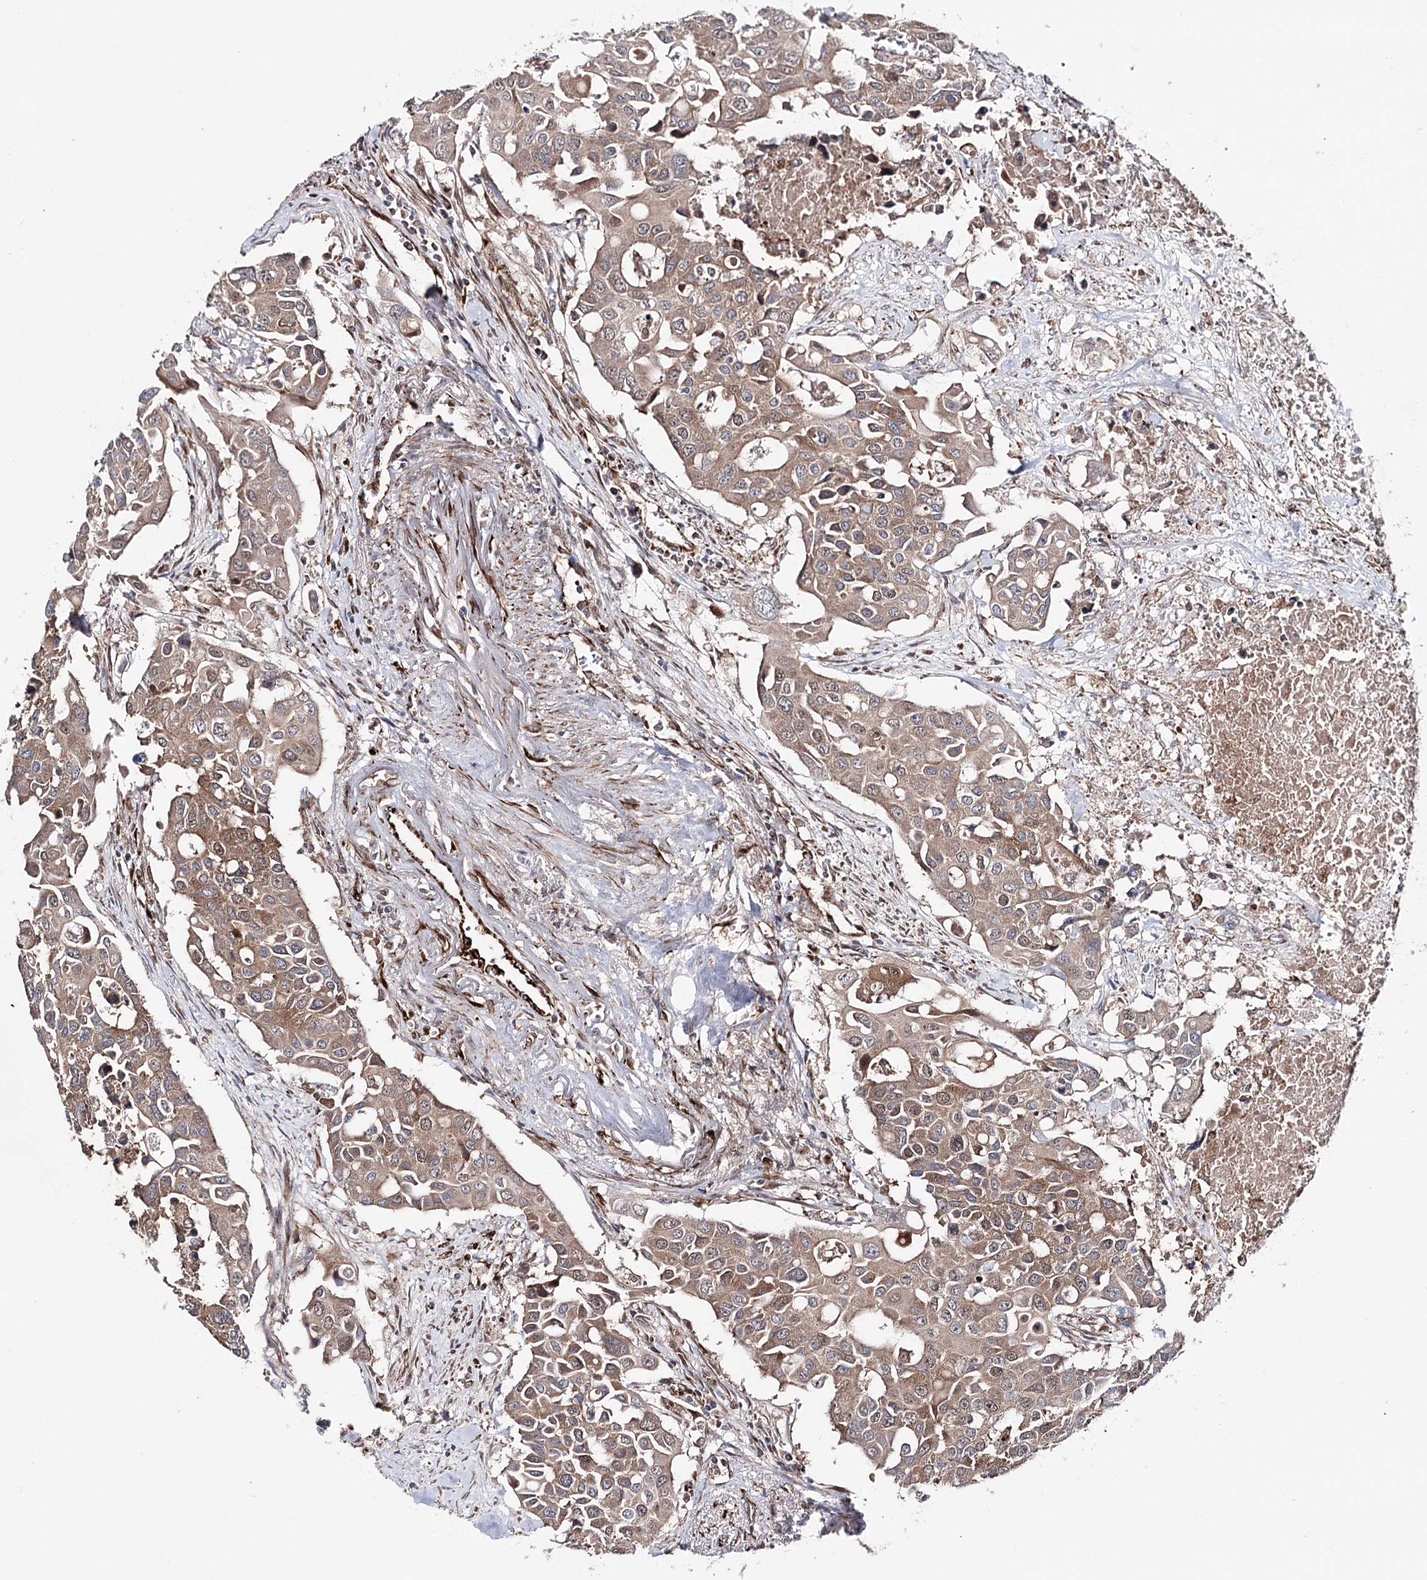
{"staining": {"intensity": "moderate", "quantity": ">75%", "location": "cytoplasmic/membranous"}, "tissue": "colorectal cancer", "cell_type": "Tumor cells", "image_type": "cancer", "snomed": [{"axis": "morphology", "description": "Adenocarcinoma, NOS"}, {"axis": "topography", "description": "Colon"}], "caption": "Tumor cells demonstrate medium levels of moderate cytoplasmic/membranous positivity in about >75% of cells in colorectal cancer. (brown staining indicates protein expression, while blue staining denotes nuclei).", "gene": "MIB1", "patient": {"sex": "male", "age": 77}}